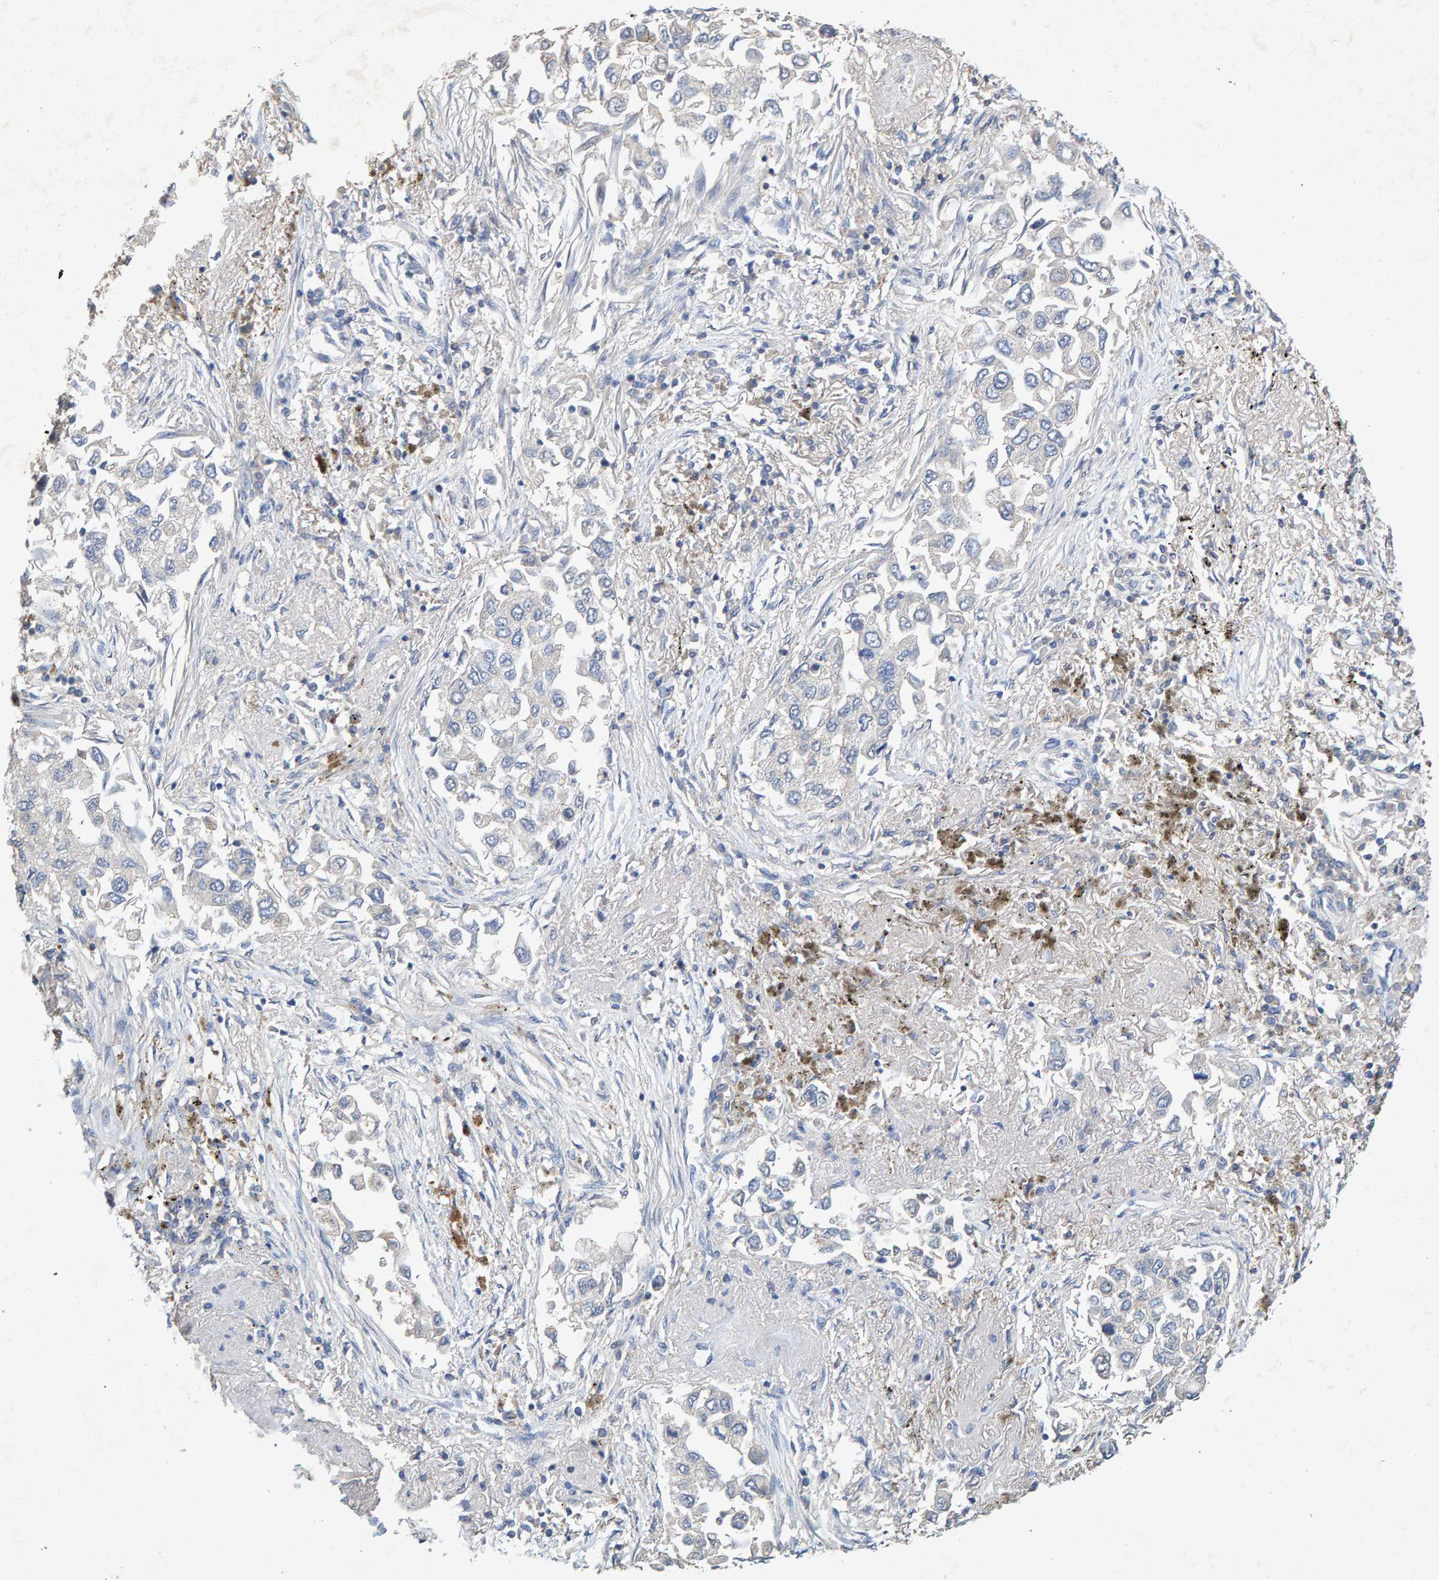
{"staining": {"intensity": "negative", "quantity": "none", "location": "none"}, "tissue": "lung cancer", "cell_type": "Tumor cells", "image_type": "cancer", "snomed": [{"axis": "morphology", "description": "Inflammation, NOS"}, {"axis": "morphology", "description": "Adenocarcinoma, NOS"}, {"axis": "topography", "description": "Lung"}], "caption": "Immunohistochemical staining of adenocarcinoma (lung) exhibits no significant staining in tumor cells.", "gene": "CTH", "patient": {"sex": "male", "age": 63}}